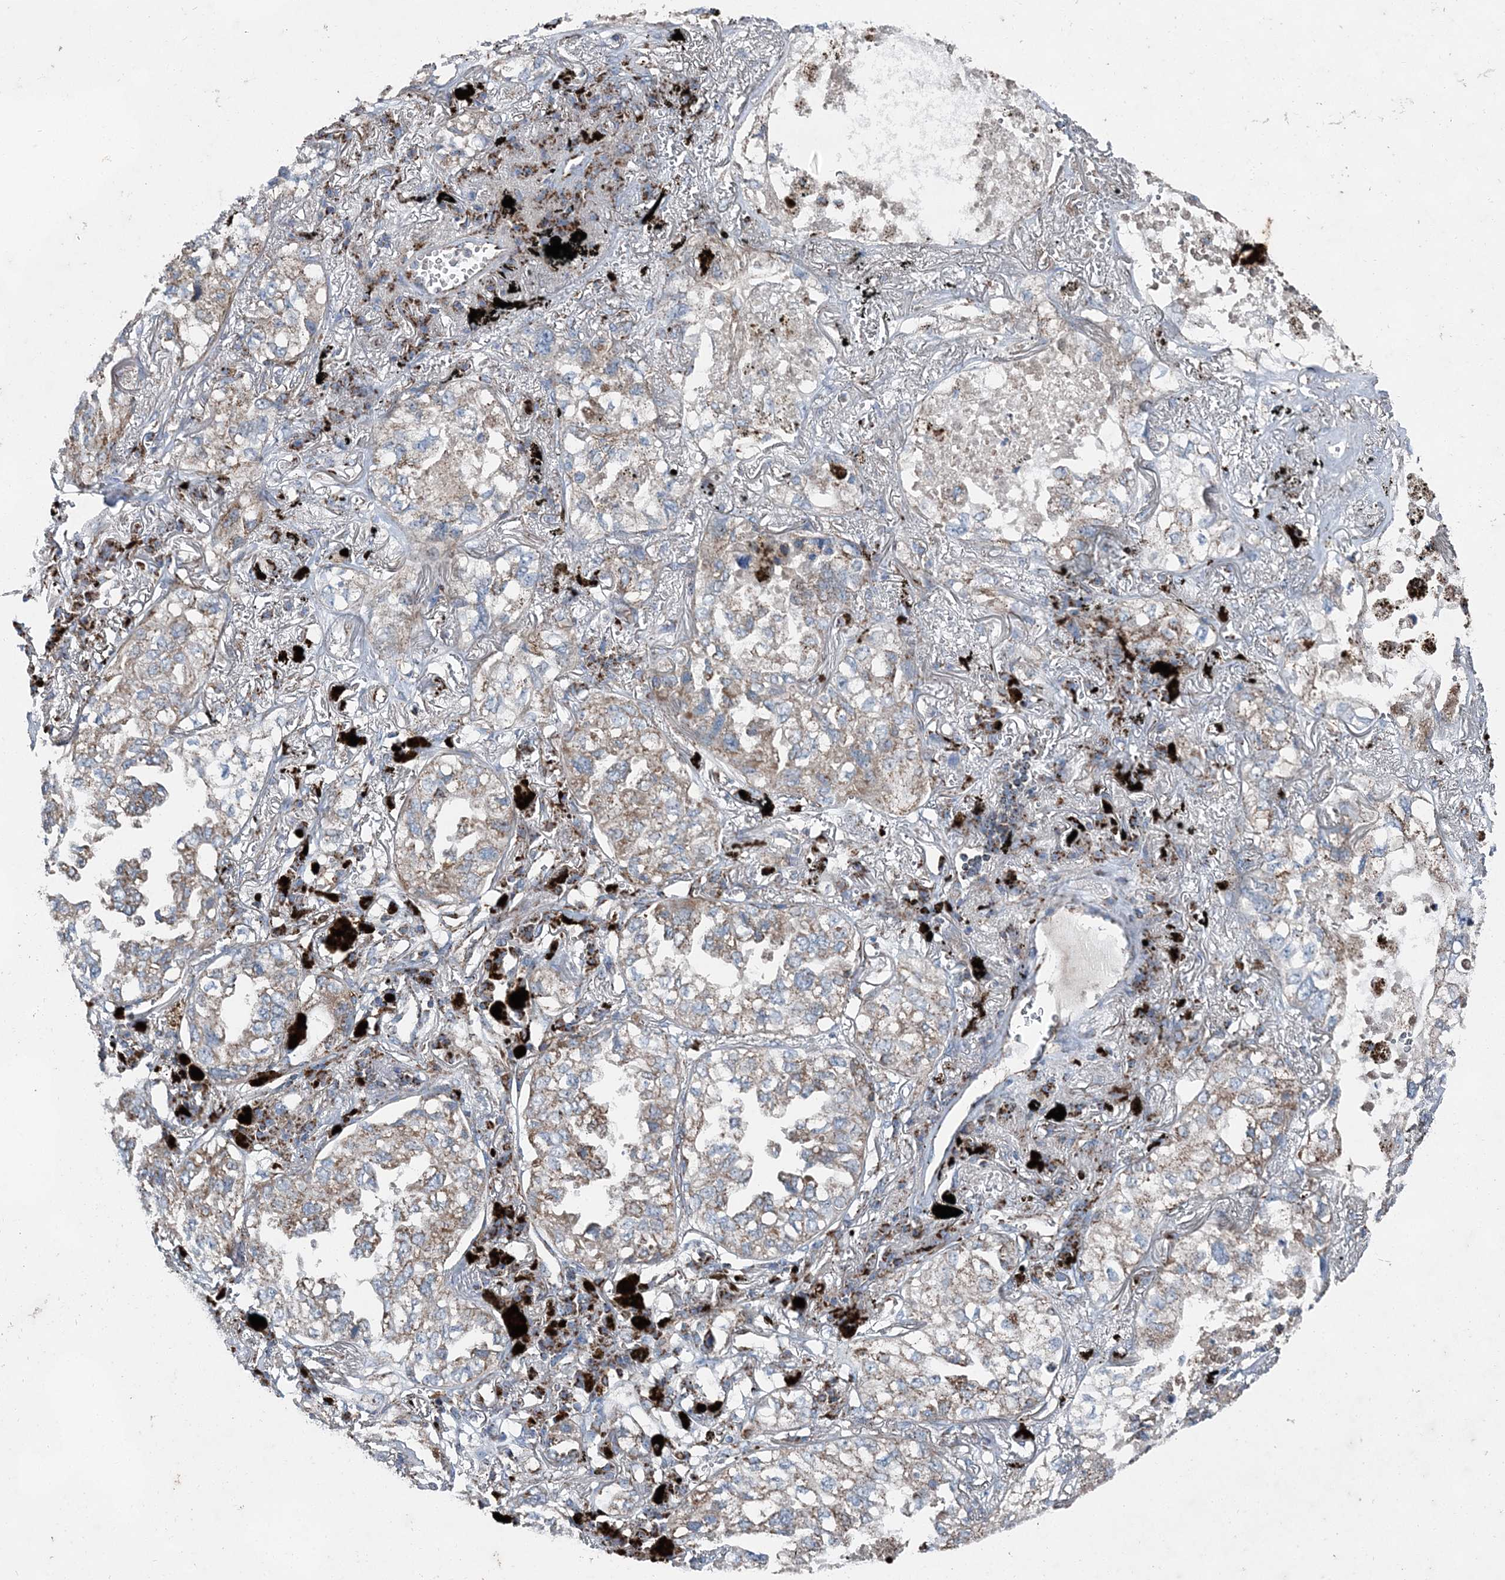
{"staining": {"intensity": "weak", "quantity": "25%-75%", "location": "cytoplasmic/membranous"}, "tissue": "lung cancer", "cell_type": "Tumor cells", "image_type": "cancer", "snomed": [{"axis": "morphology", "description": "Adenocarcinoma, NOS"}, {"axis": "topography", "description": "Lung"}], "caption": "Immunohistochemical staining of lung adenocarcinoma reveals low levels of weak cytoplasmic/membranous expression in approximately 25%-75% of tumor cells.", "gene": "SPAG16", "patient": {"sex": "male", "age": 65}}